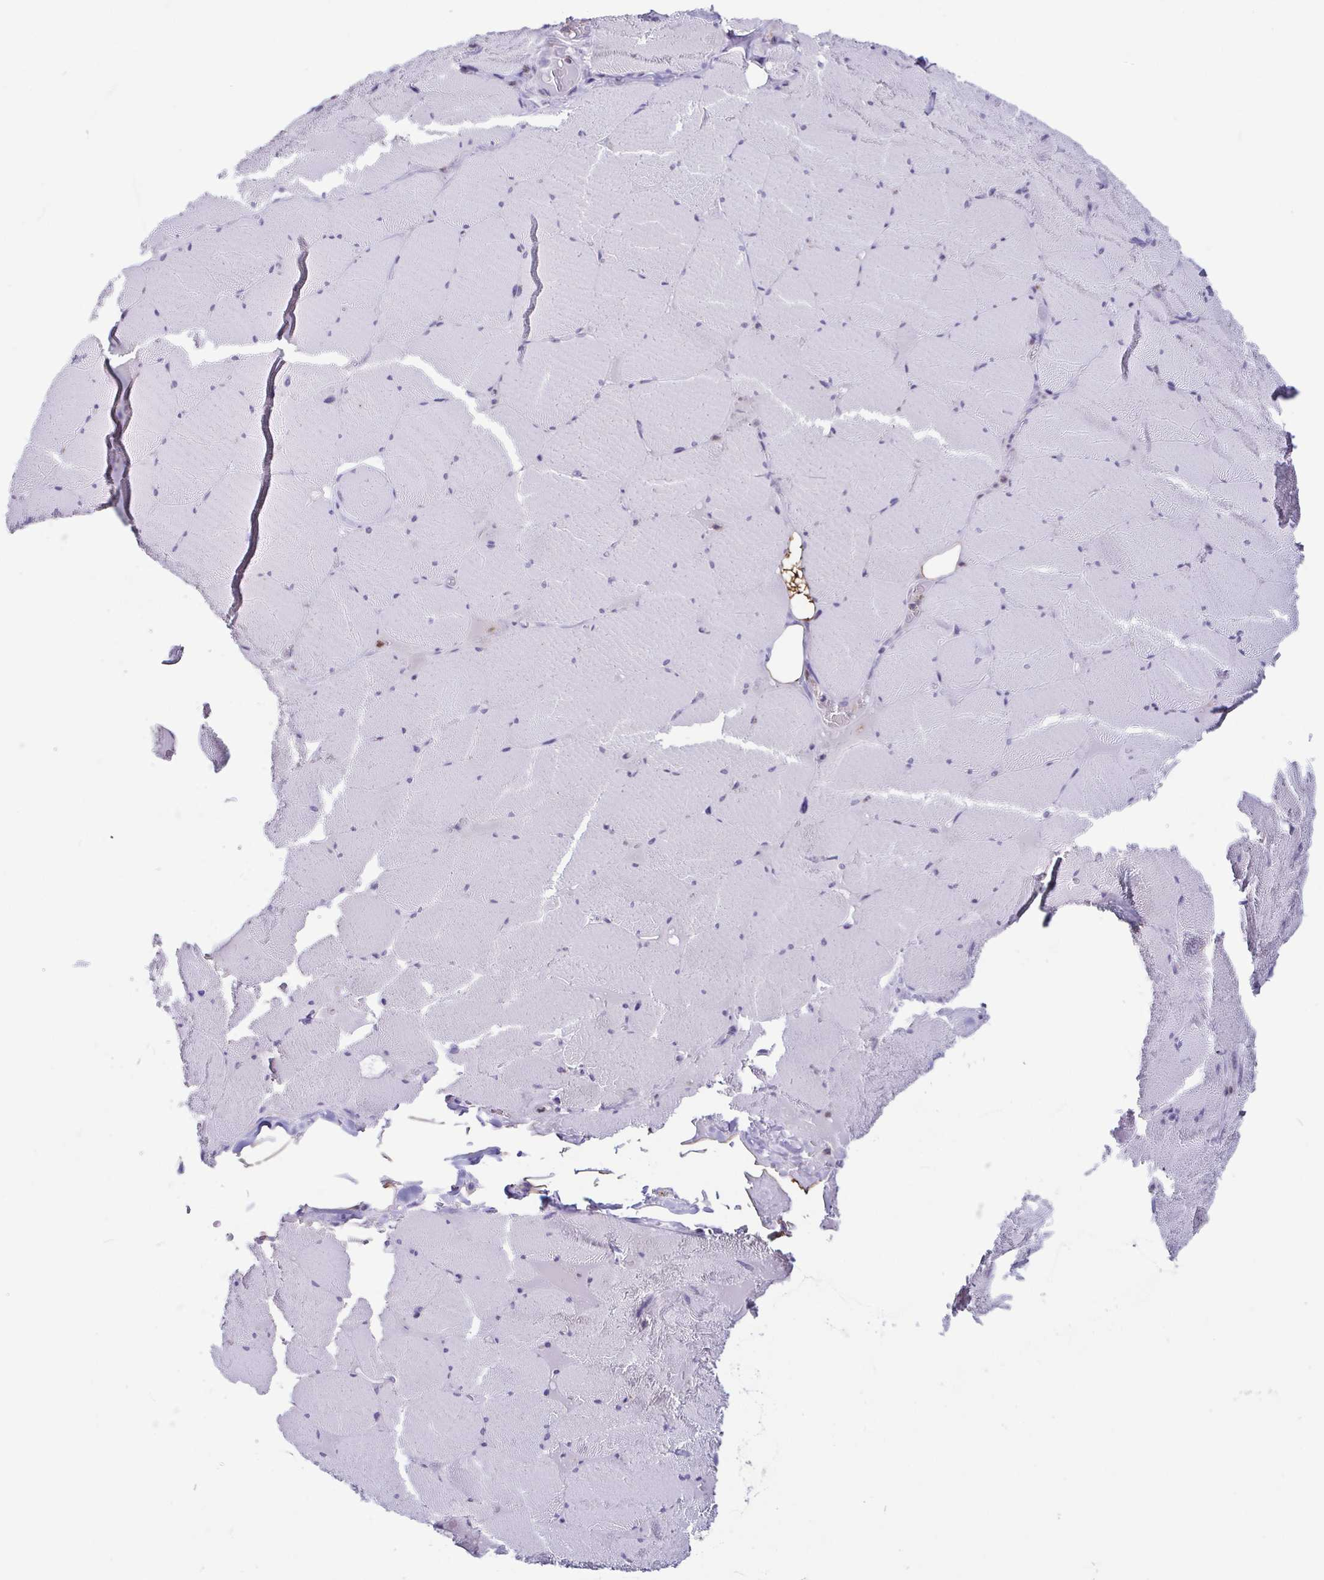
{"staining": {"intensity": "negative", "quantity": "none", "location": "none"}, "tissue": "skeletal muscle", "cell_type": "Myocytes", "image_type": "normal", "snomed": [{"axis": "morphology", "description": "Normal tissue, NOS"}, {"axis": "topography", "description": "Skeletal muscle"}, {"axis": "topography", "description": "Head-Neck"}], "caption": "High power microscopy photomicrograph of an immunohistochemistry histopathology image of normal skeletal muscle, revealing no significant staining in myocytes.", "gene": "ATP6V1G2", "patient": {"sex": "male", "age": 66}}